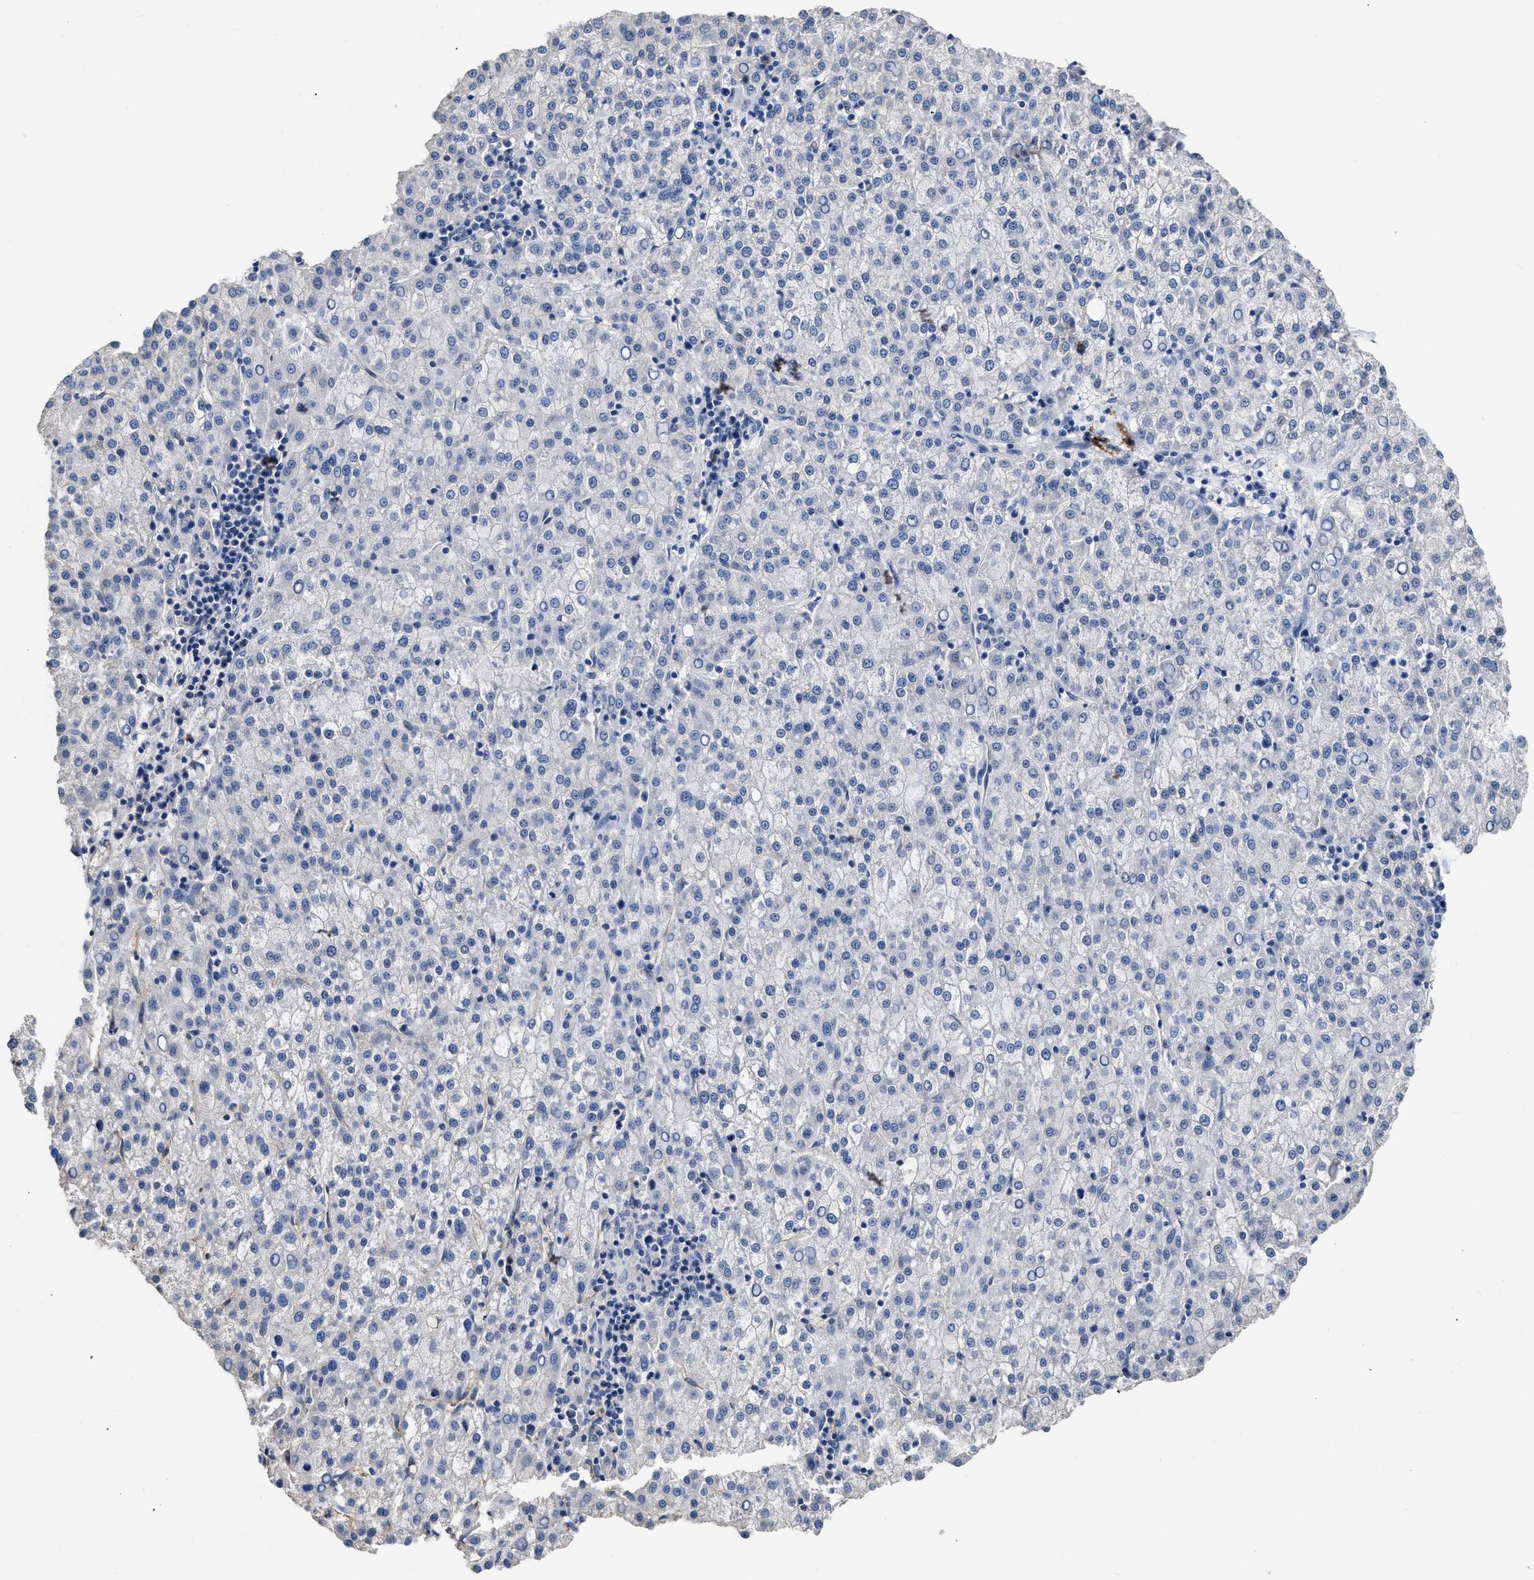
{"staining": {"intensity": "negative", "quantity": "none", "location": "none"}, "tissue": "liver cancer", "cell_type": "Tumor cells", "image_type": "cancer", "snomed": [{"axis": "morphology", "description": "Carcinoma, Hepatocellular, NOS"}, {"axis": "topography", "description": "Liver"}], "caption": "Liver cancer was stained to show a protein in brown. There is no significant expression in tumor cells. The staining was performed using DAB (3,3'-diaminobenzidine) to visualize the protein expression in brown, while the nuclei were stained in blue with hematoxylin (Magnification: 20x).", "gene": "C22orf42", "patient": {"sex": "female", "age": 58}}